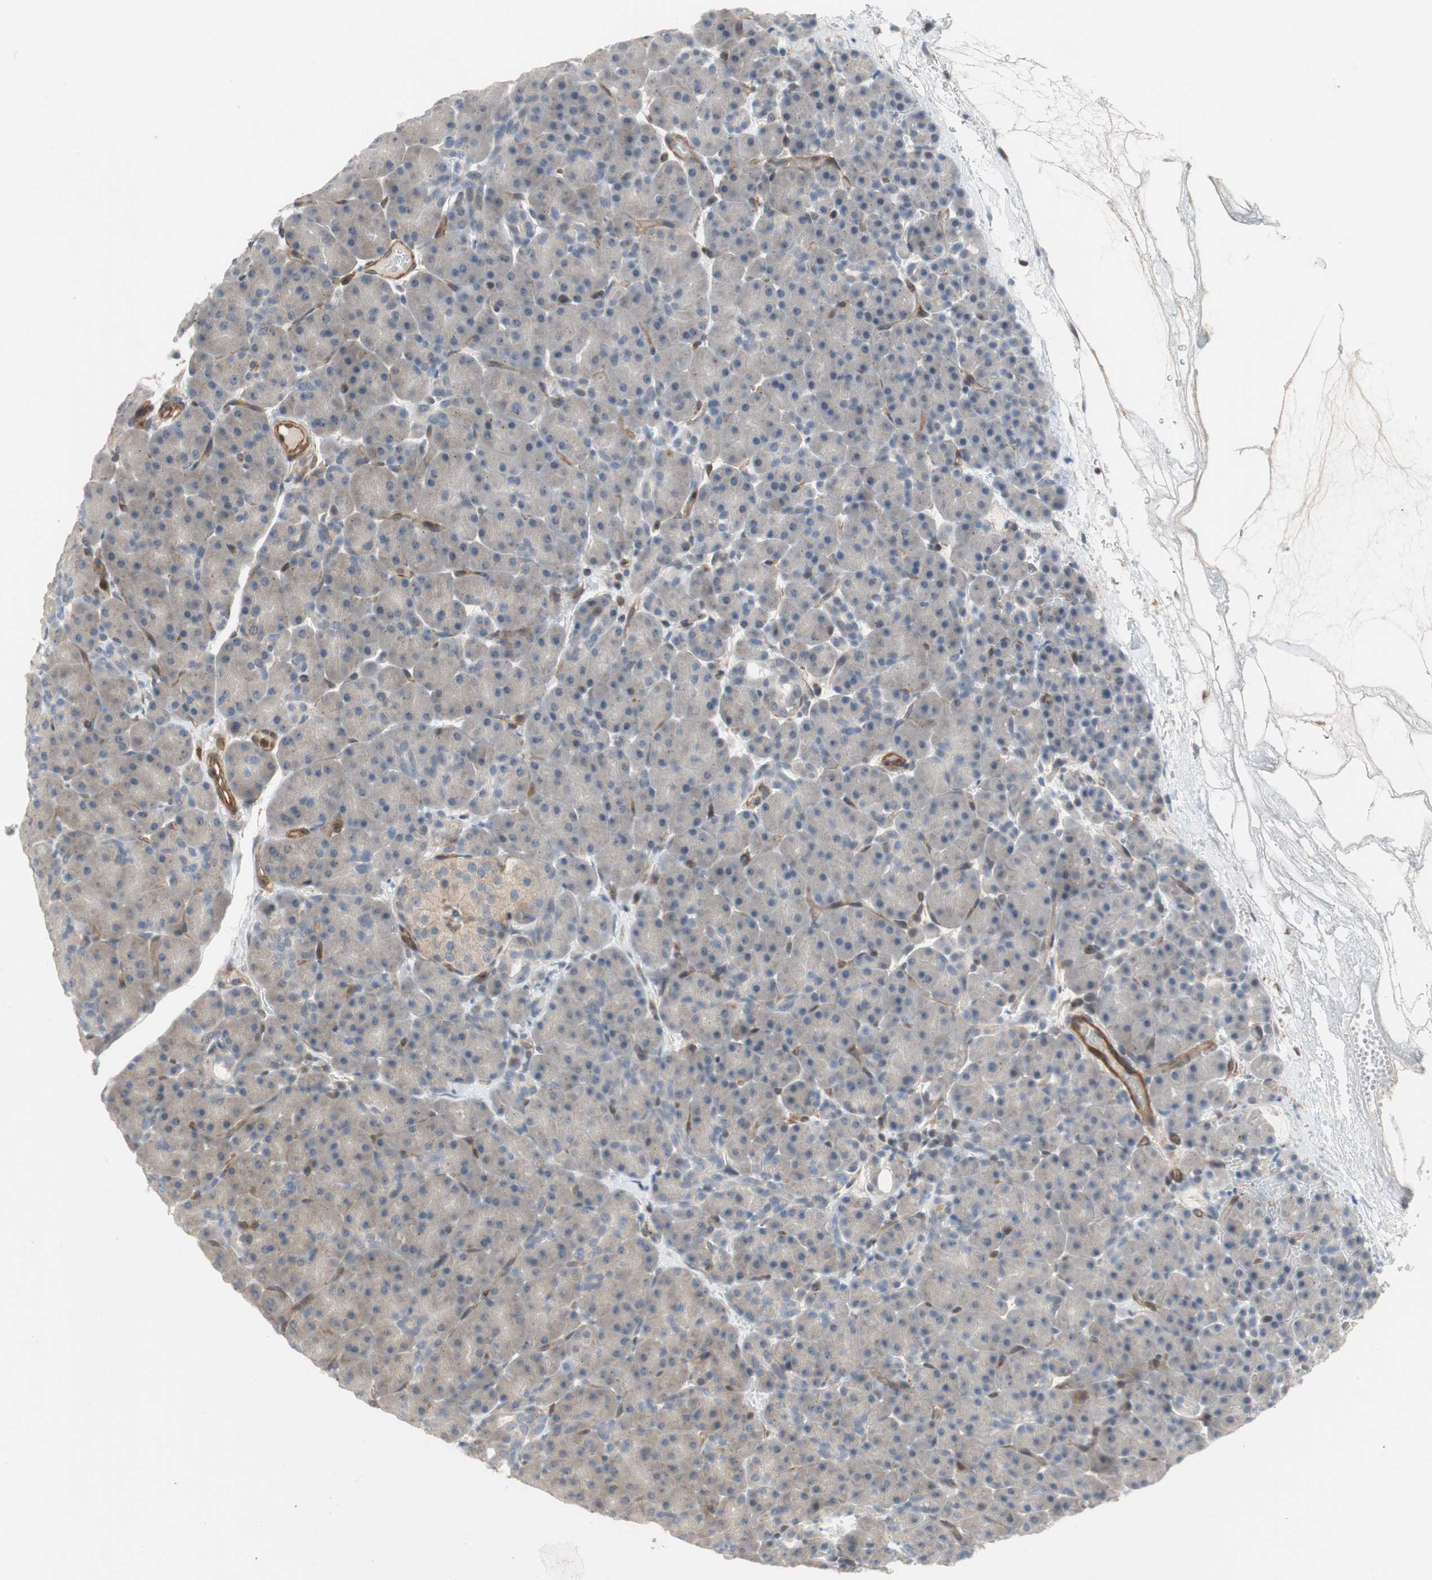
{"staining": {"intensity": "weak", "quantity": "25%-75%", "location": "cytoplasmic/membranous"}, "tissue": "pancreas", "cell_type": "Exocrine glandular cells", "image_type": "normal", "snomed": [{"axis": "morphology", "description": "Normal tissue, NOS"}, {"axis": "topography", "description": "Pancreas"}], "caption": "Immunohistochemical staining of benign human pancreas shows 25%-75% levels of weak cytoplasmic/membranous protein staining in approximately 25%-75% of exocrine glandular cells.", "gene": "GRHL1", "patient": {"sex": "male", "age": 66}}